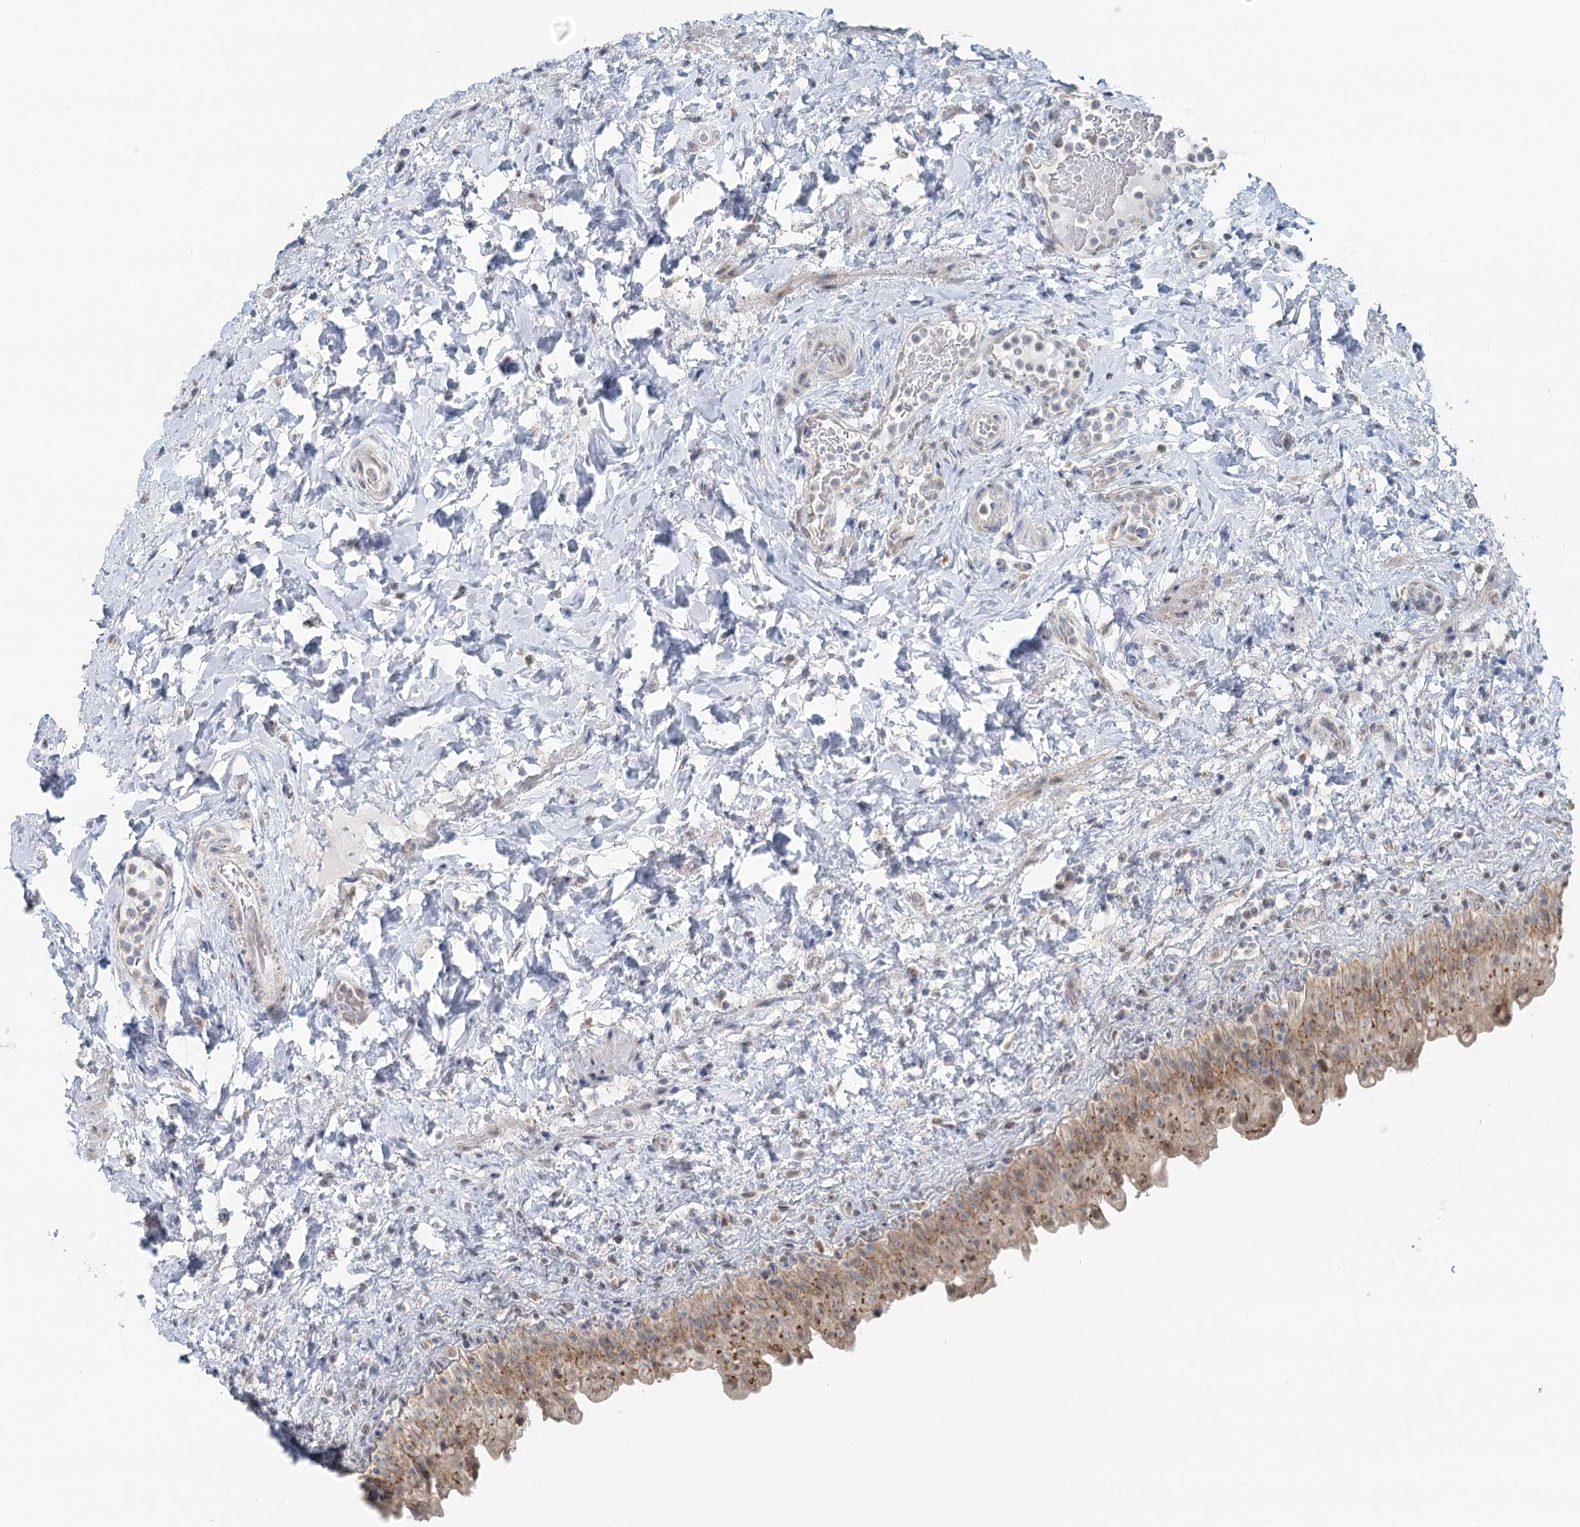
{"staining": {"intensity": "moderate", "quantity": ">75%", "location": "cytoplasmic/membranous"}, "tissue": "urinary bladder", "cell_type": "Urothelial cells", "image_type": "normal", "snomed": [{"axis": "morphology", "description": "Normal tissue, NOS"}, {"axis": "topography", "description": "Urinary bladder"}], "caption": "Unremarkable urinary bladder was stained to show a protein in brown. There is medium levels of moderate cytoplasmic/membranous positivity in about >75% of urothelial cells. Nuclei are stained in blue.", "gene": "RNF150", "patient": {"sex": "female", "age": 27}}